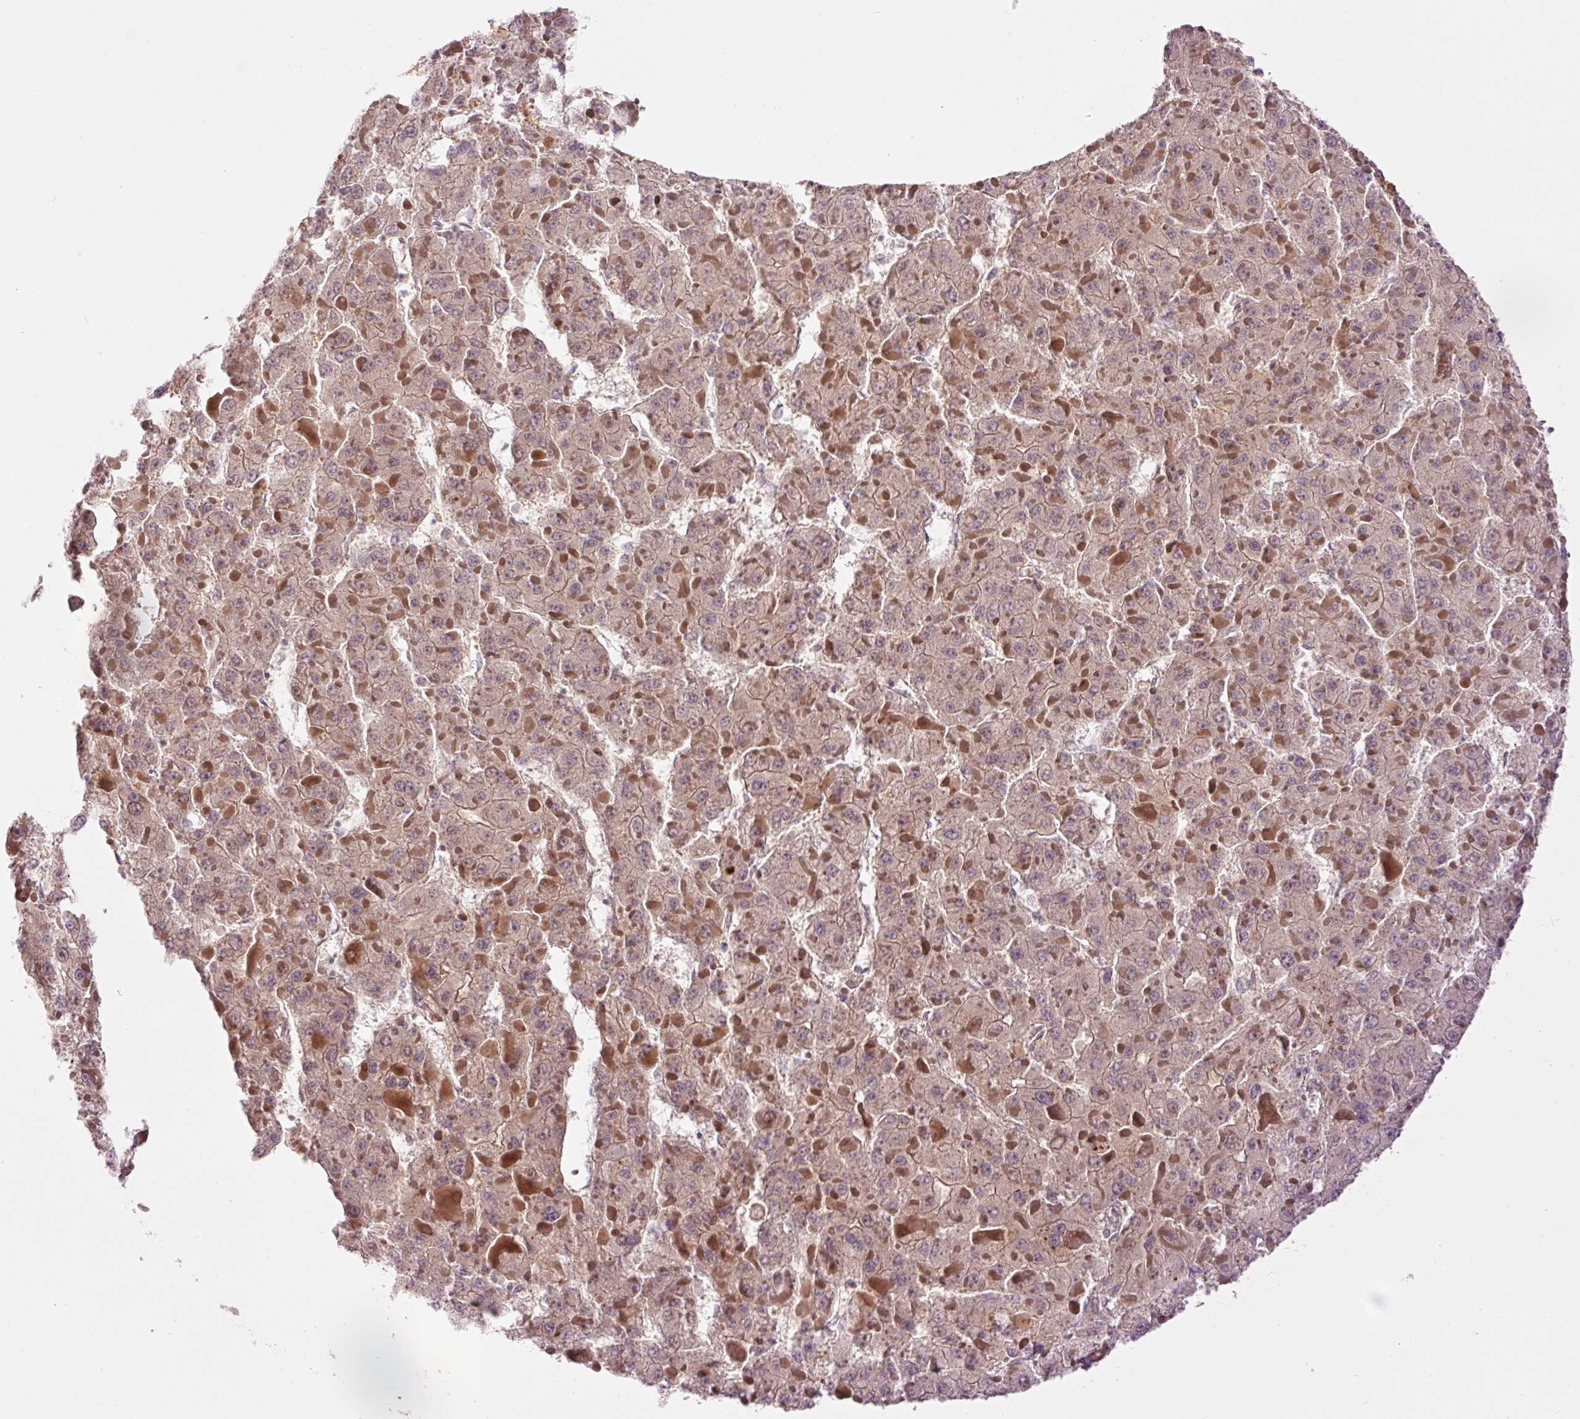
{"staining": {"intensity": "moderate", "quantity": "25%-75%", "location": "cytoplasmic/membranous"}, "tissue": "liver cancer", "cell_type": "Tumor cells", "image_type": "cancer", "snomed": [{"axis": "morphology", "description": "Carcinoma, Hepatocellular, NOS"}, {"axis": "topography", "description": "Liver"}], "caption": "Liver hepatocellular carcinoma stained with a brown dye displays moderate cytoplasmic/membranous positive positivity in about 25%-75% of tumor cells.", "gene": "SLC29A3", "patient": {"sex": "female", "age": 73}}